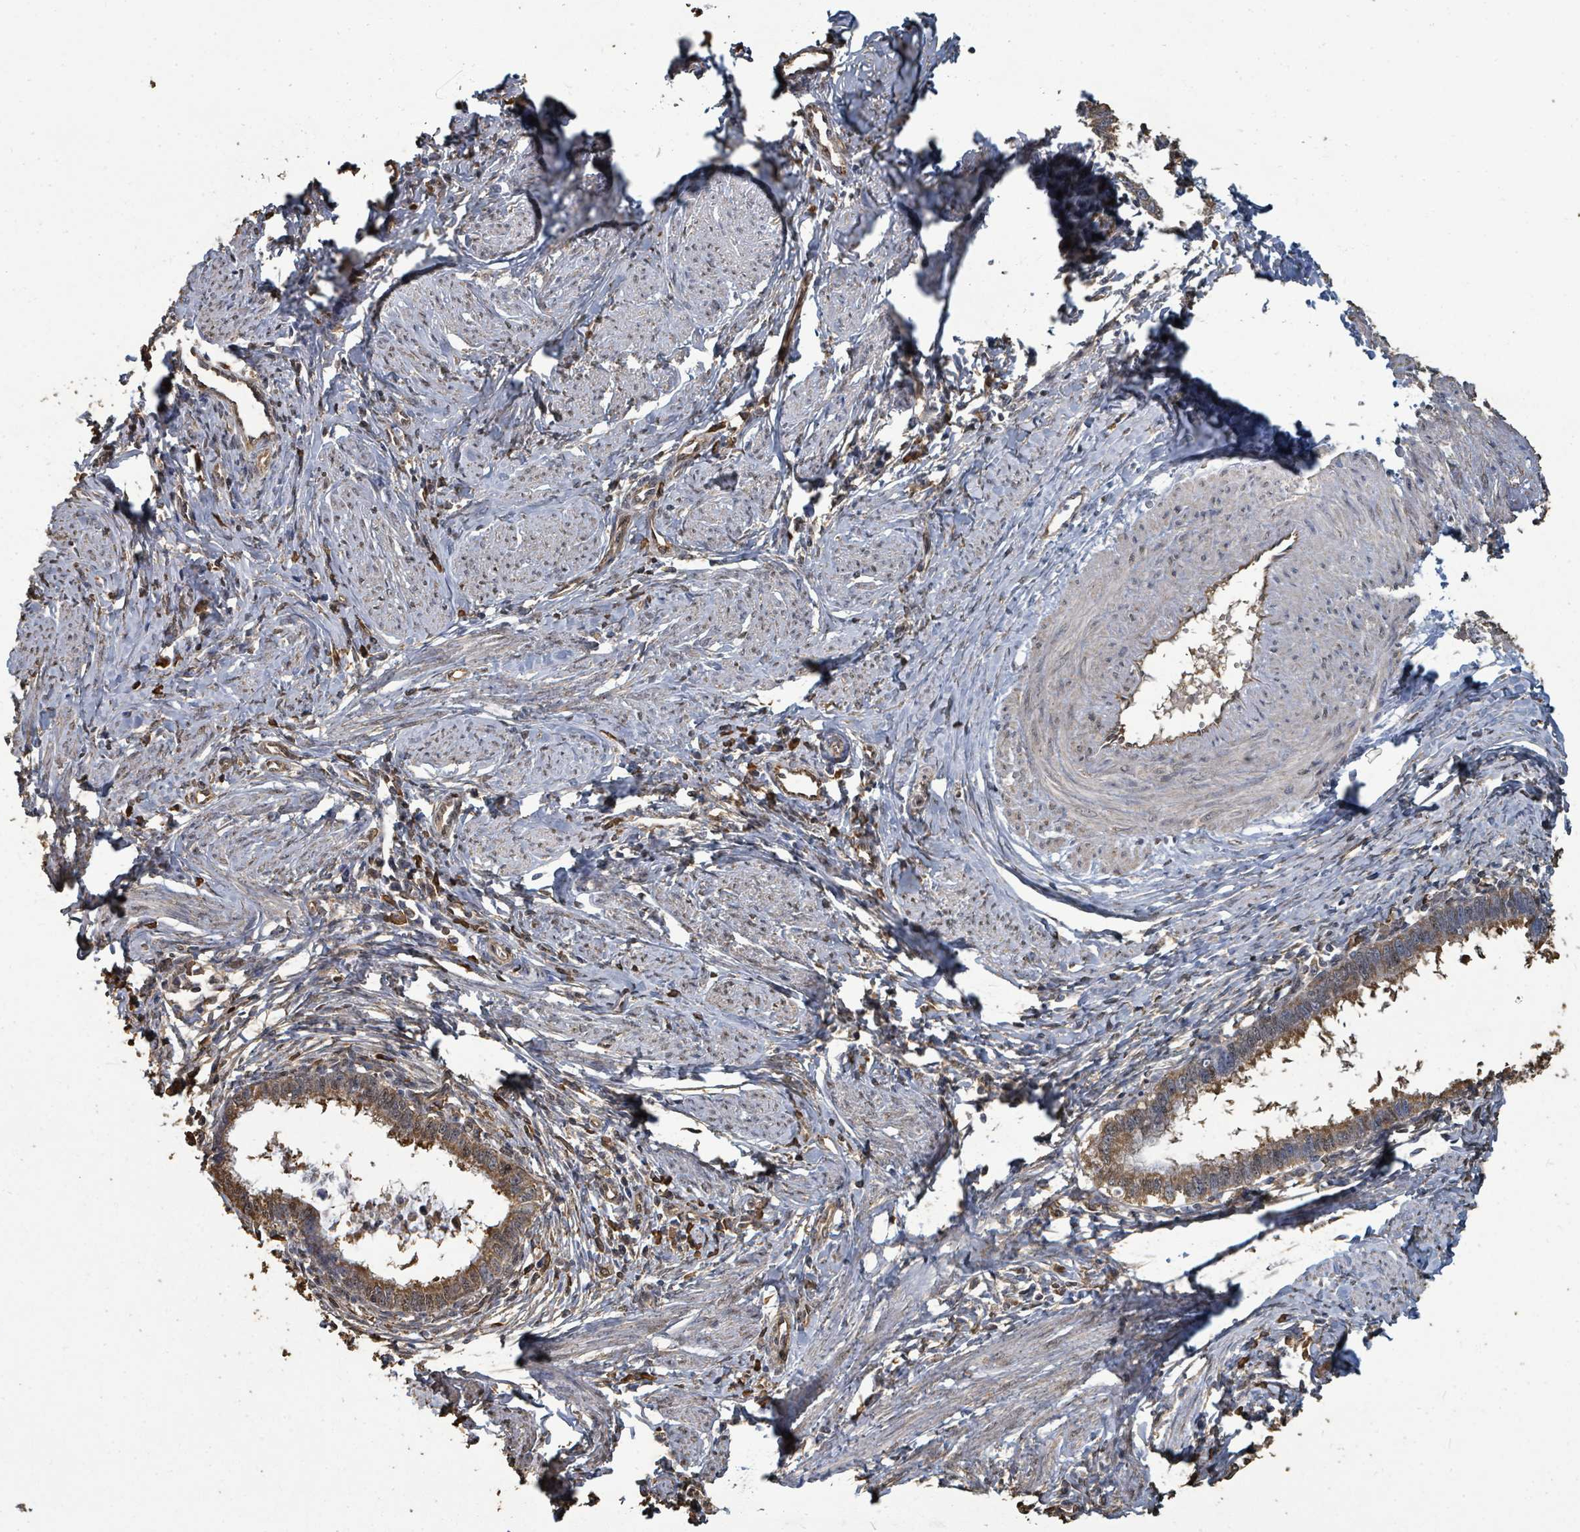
{"staining": {"intensity": "moderate", "quantity": ">75%", "location": "cytoplasmic/membranous"}, "tissue": "cervical cancer", "cell_type": "Tumor cells", "image_type": "cancer", "snomed": [{"axis": "morphology", "description": "Adenocarcinoma, NOS"}, {"axis": "topography", "description": "Cervix"}], "caption": "The histopathology image demonstrates immunohistochemical staining of cervical cancer. There is moderate cytoplasmic/membranous staining is seen in about >75% of tumor cells. The protein is shown in brown color, while the nuclei are stained blue.", "gene": "C6orf52", "patient": {"sex": "female", "age": 36}}